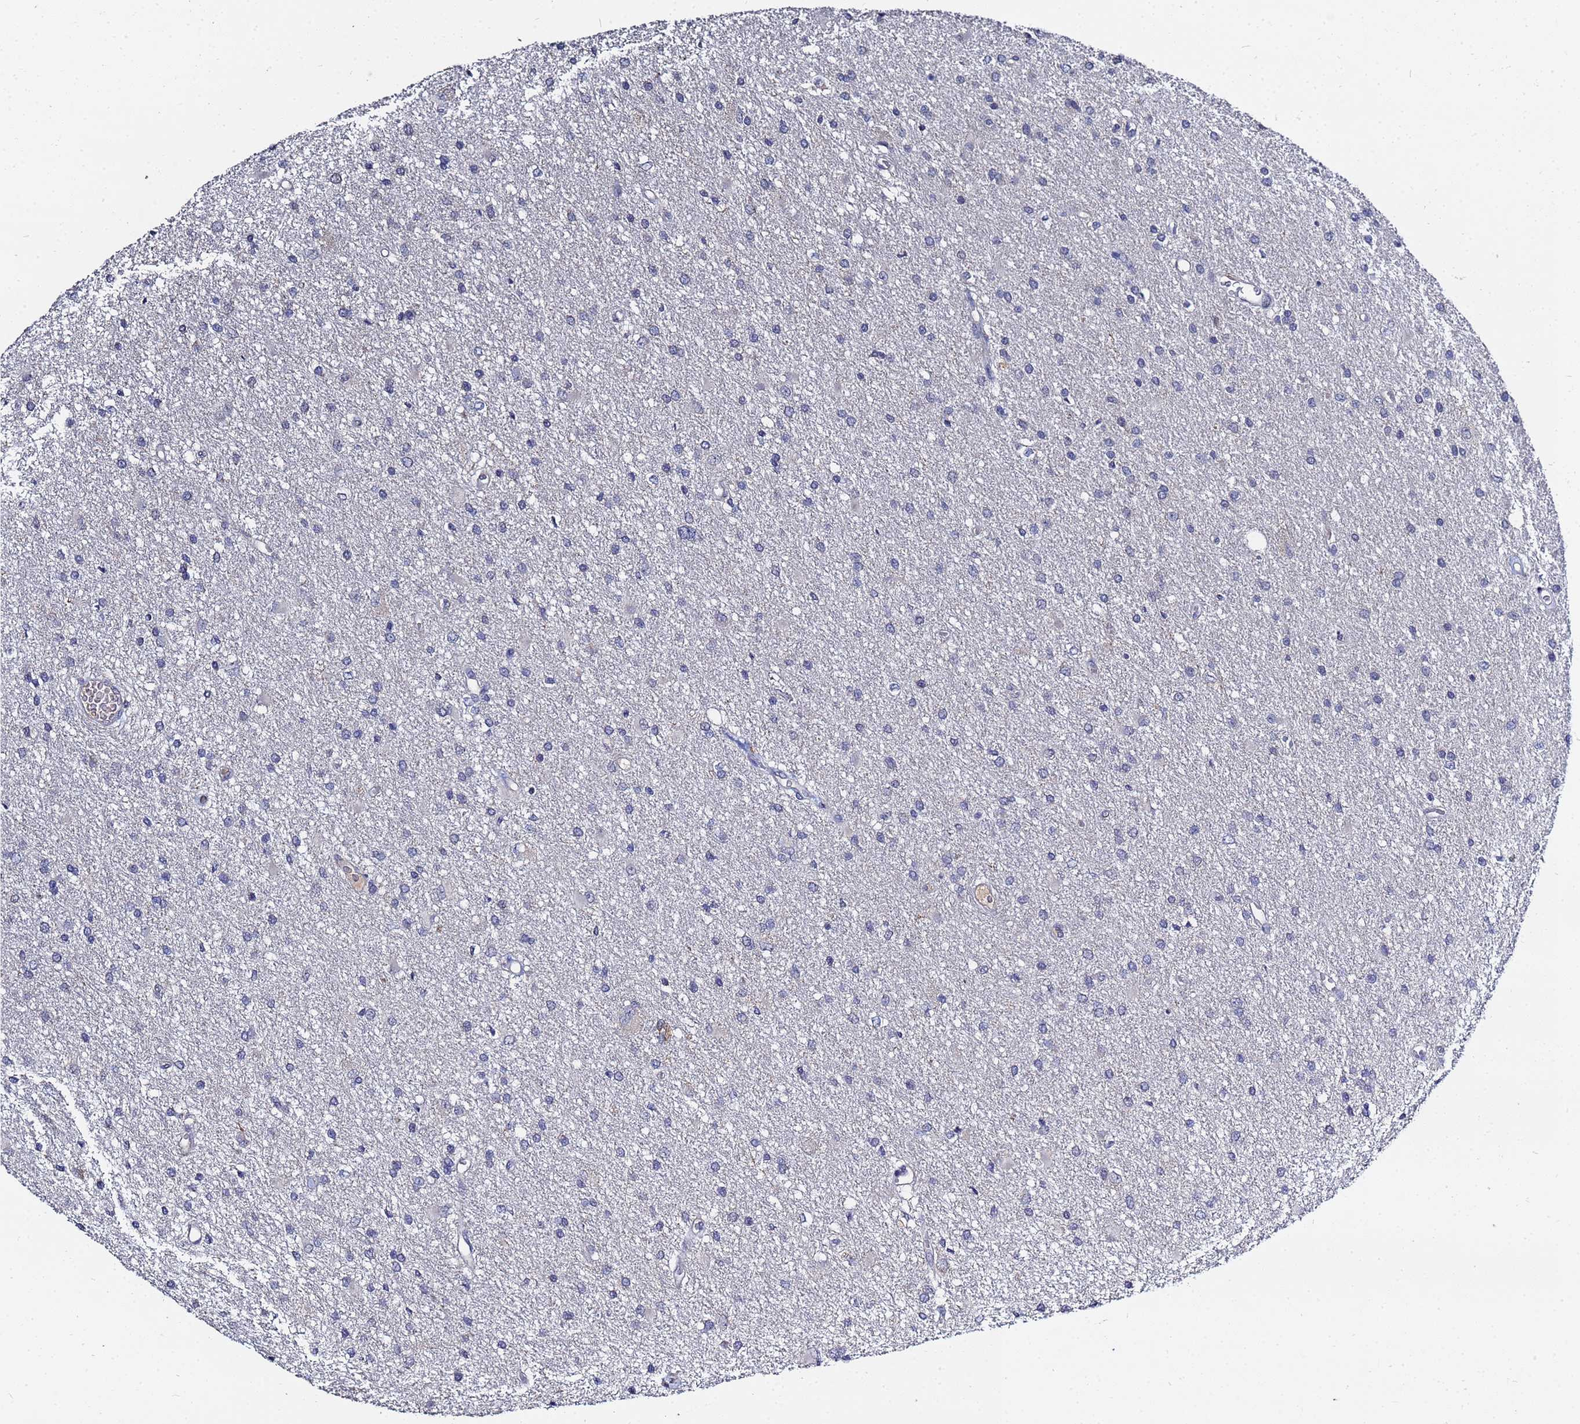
{"staining": {"intensity": "negative", "quantity": "none", "location": "none"}, "tissue": "glioma", "cell_type": "Tumor cells", "image_type": "cancer", "snomed": [{"axis": "morphology", "description": "Glioma, malignant, High grade"}, {"axis": "topography", "description": "Brain"}], "caption": "This is a micrograph of immunohistochemistry (IHC) staining of glioma, which shows no staining in tumor cells. (DAB IHC, high magnification).", "gene": "TCP10L", "patient": {"sex": "female", "age": 50}}